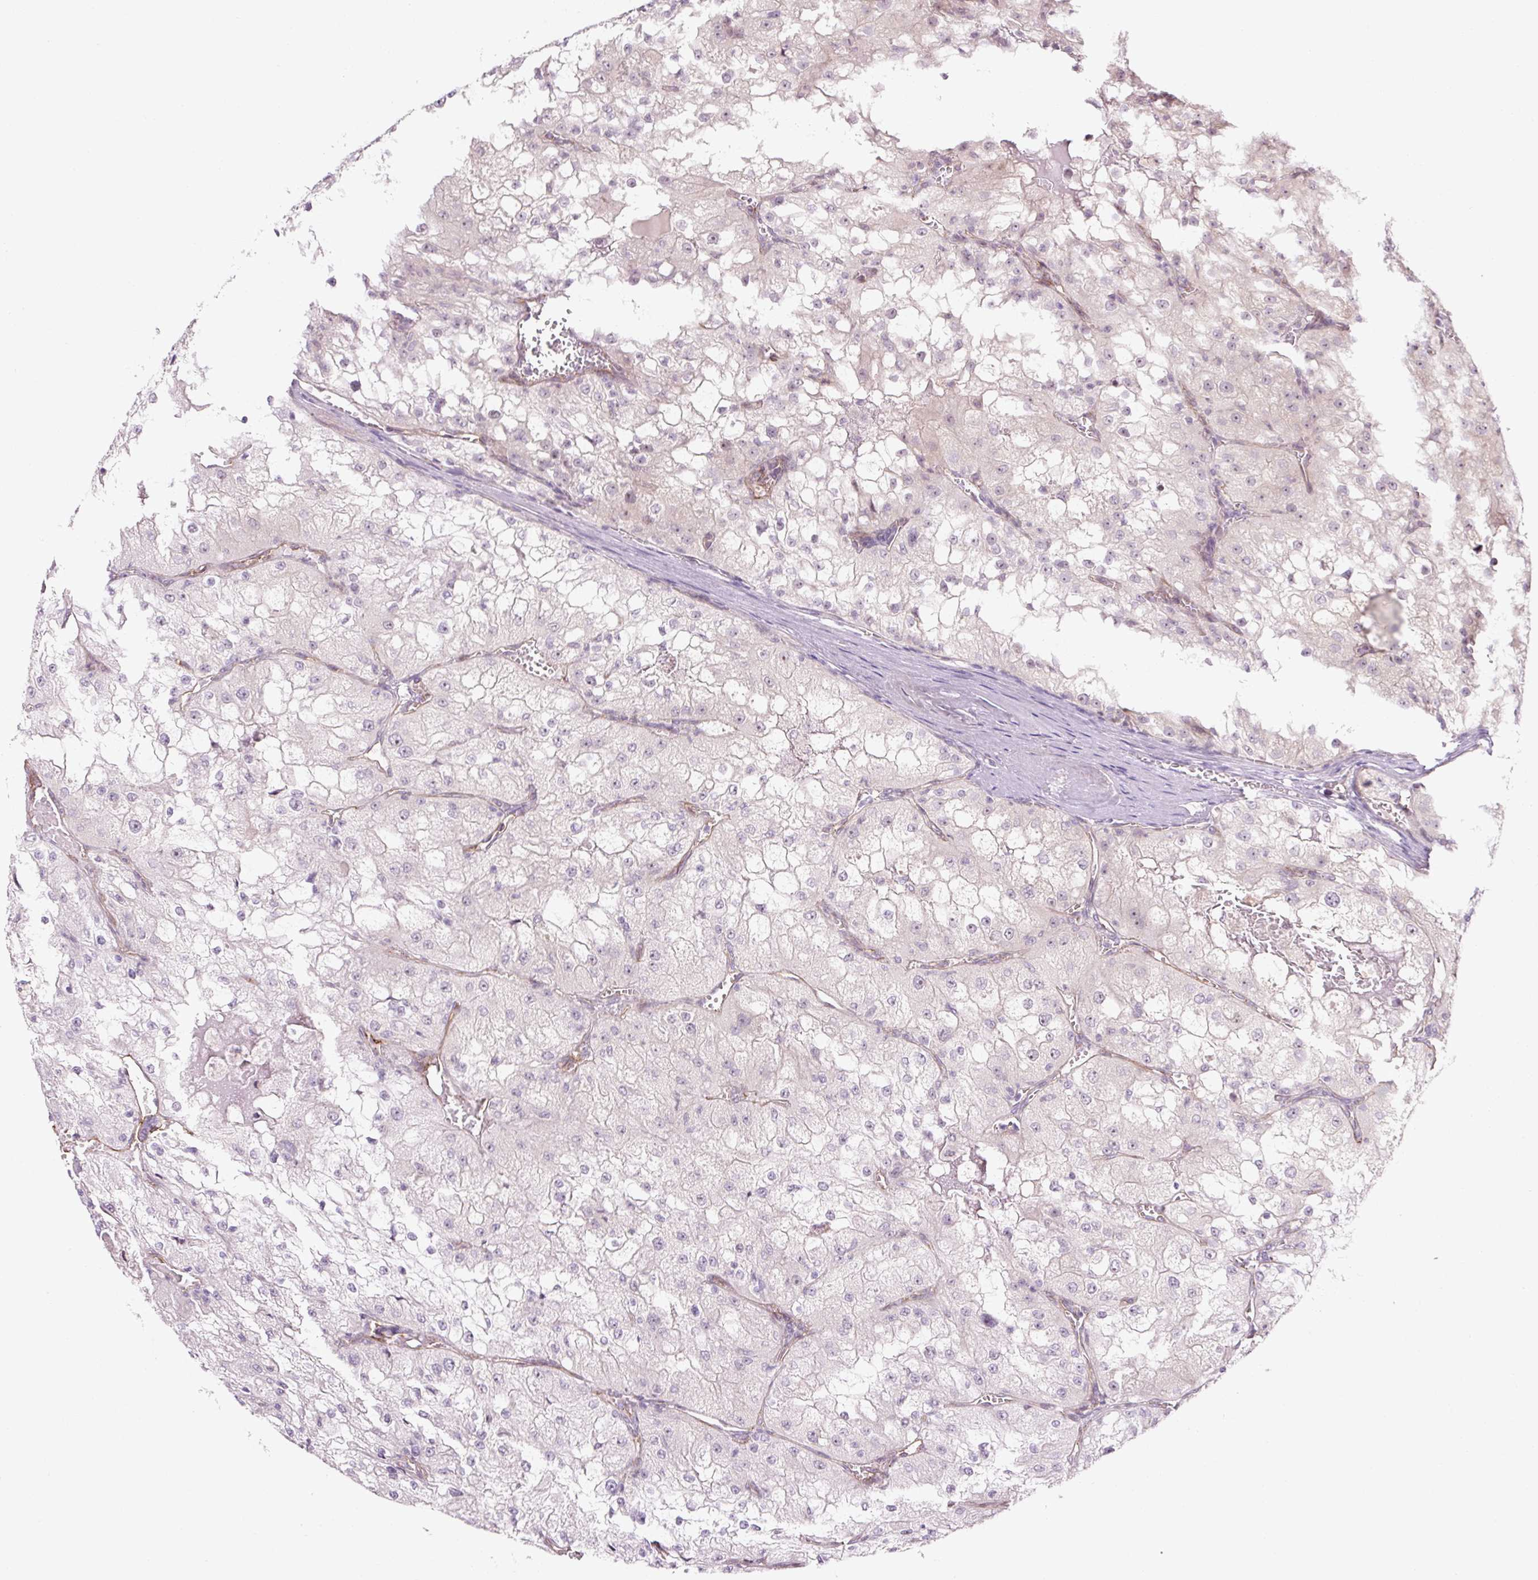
{"staining": {"intensity": "negative", "quantity": "none", "location": "none"}, "tissue": "renal cancer", "cell_type": "Tumor cells", "image_type": "cancer", "snomed": [{"axis": "morphology", "description": "Adenocarcinoma, NOS"}, {"axis": "topography", "description": "Kidney"}], "caption": "Adenocarcinoma (renal) stained for a protein using IHC demonstrates no expression tumor cells.", "gene": "ZNF417", "patient": {"sex": "female", "age": 74}}